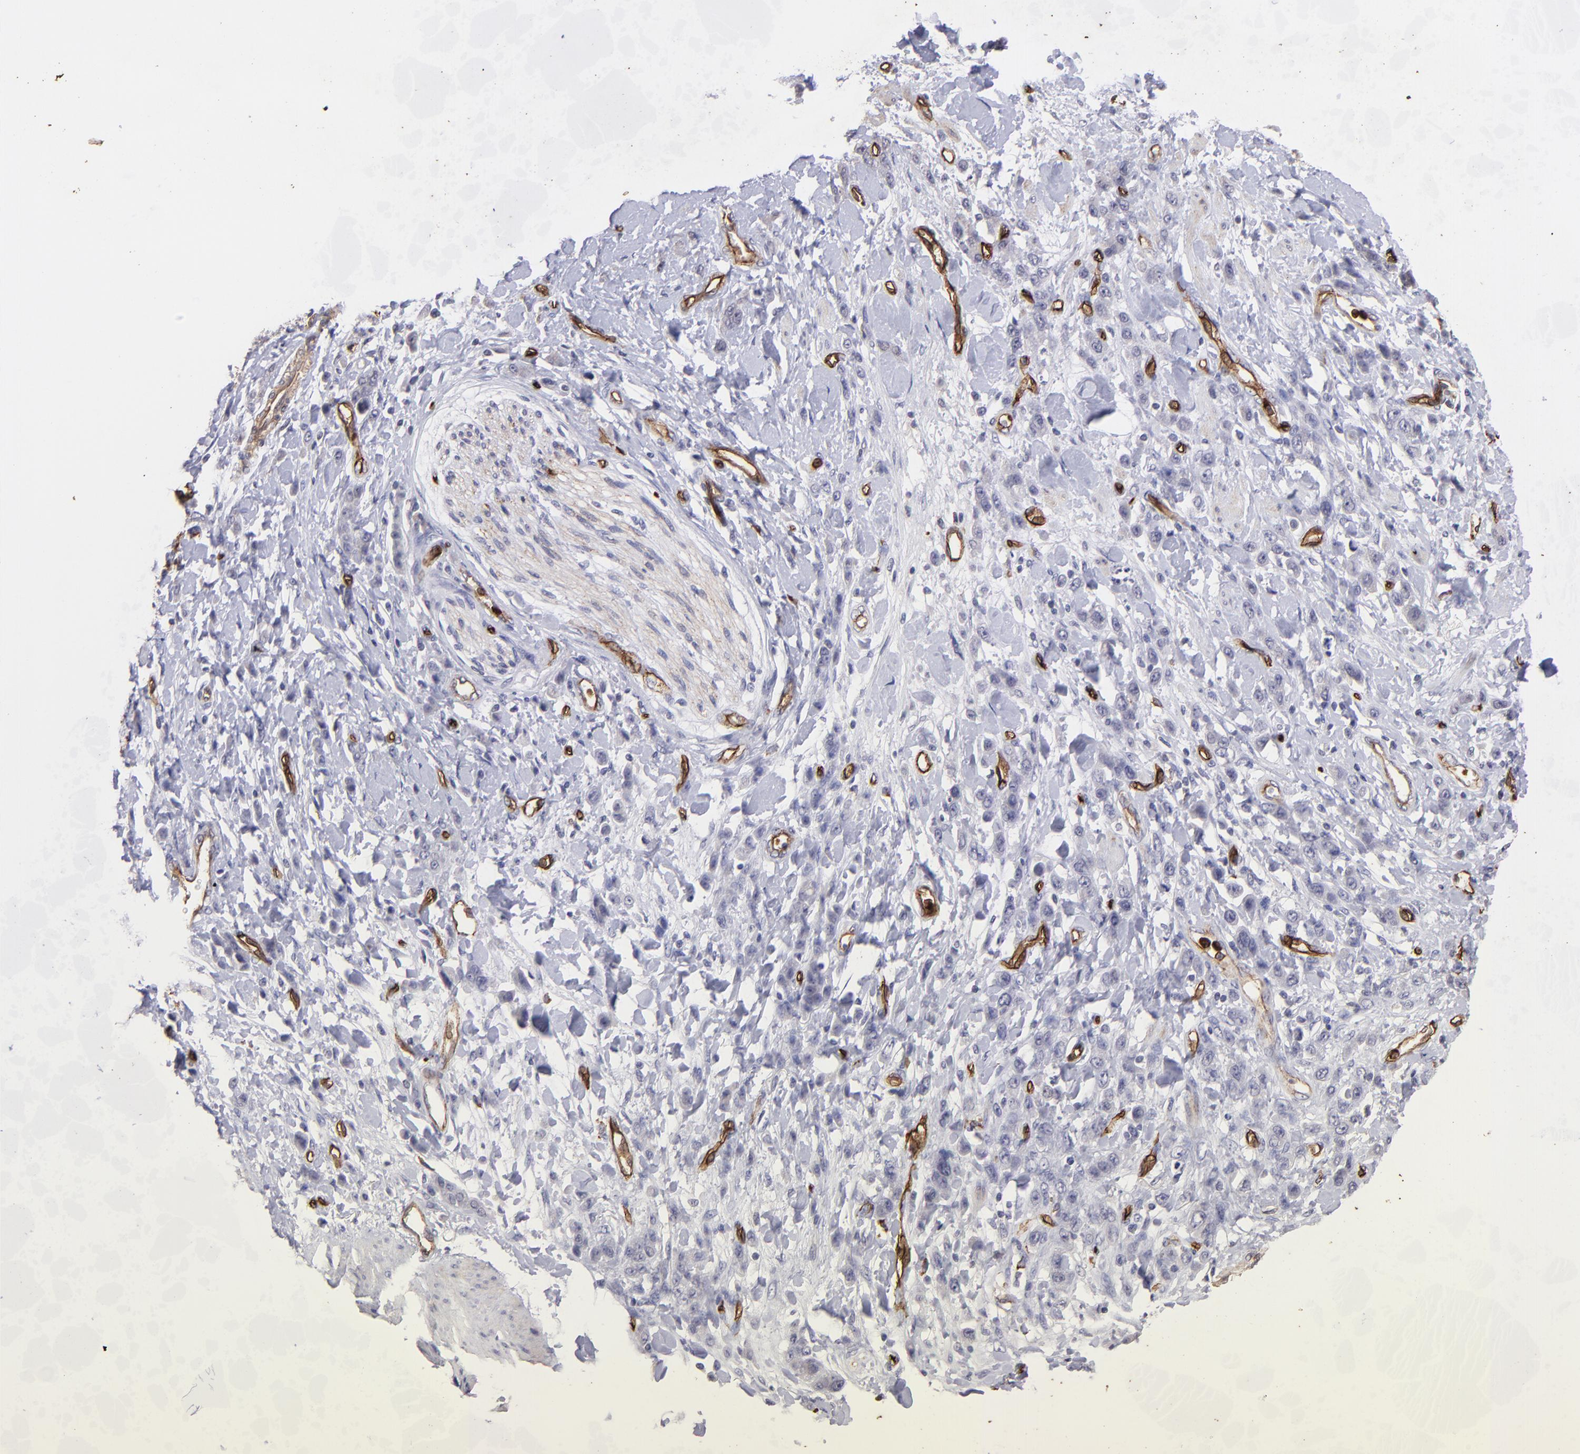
{"staining": {"intensity": "negative", "quantity": "none", "location": "none"}, "tissue": "stomach cancer", "cell_type": "Tumor cells", "image_type": "cancer", "snomed": [{"axis": "morphology", "description": "Normal tissue, NOS"}, {"axis": "morphology", "description": "Adenocarcinoma, NOS"}, {"axis": "topography", "description": "Stomach"}], "caption": "Immunohistochemical staining of human stomach cancer (adenocarcinoma) shows no significant expression in tumor cells. (Stains: DAB IHC with hematoxylin counter stain, Microscopy: brightfield microscopy at high magnification).", "gene": "DYSF", "patient": {"sex": "male", "age": 82}}